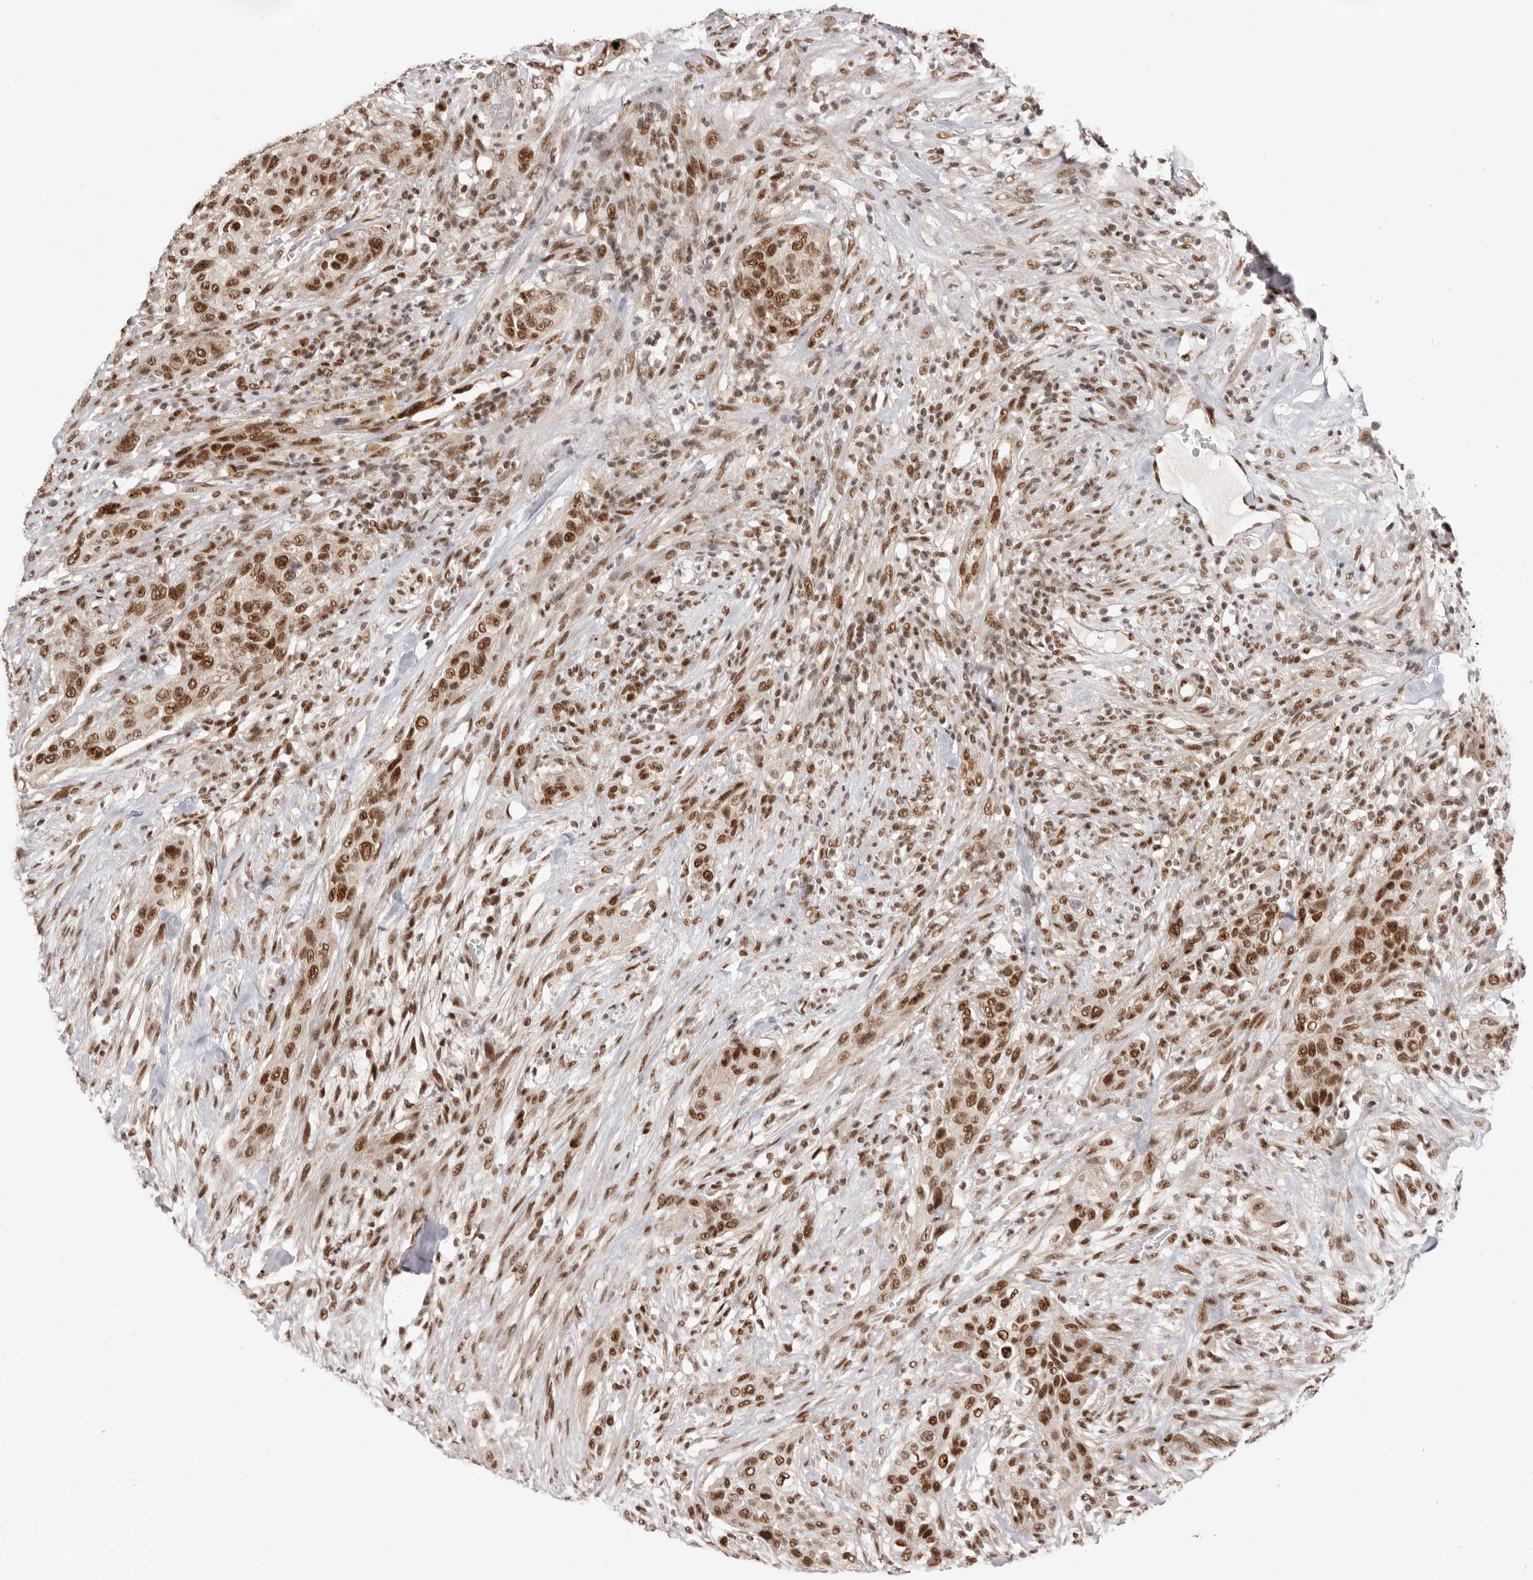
{"staining": {"intensity": "strong", "quantity": ">75%", "location": "nuclear"}, "tissue": "urothelial cancer", "cell_type": "Tumor cells", "image_type": "cancer", "snomed": [{"axis": "morphology", "description": "Urothelial carcinoma, High grade"}, {"axis": "topography", "description": "Urinary bladder"}], "caption": "Human urothelial cancer stained with a protein marker displays strong staining in tumor cells.", "gene": "CHTOP", "patient": {"sex": "male", "age": 35}}